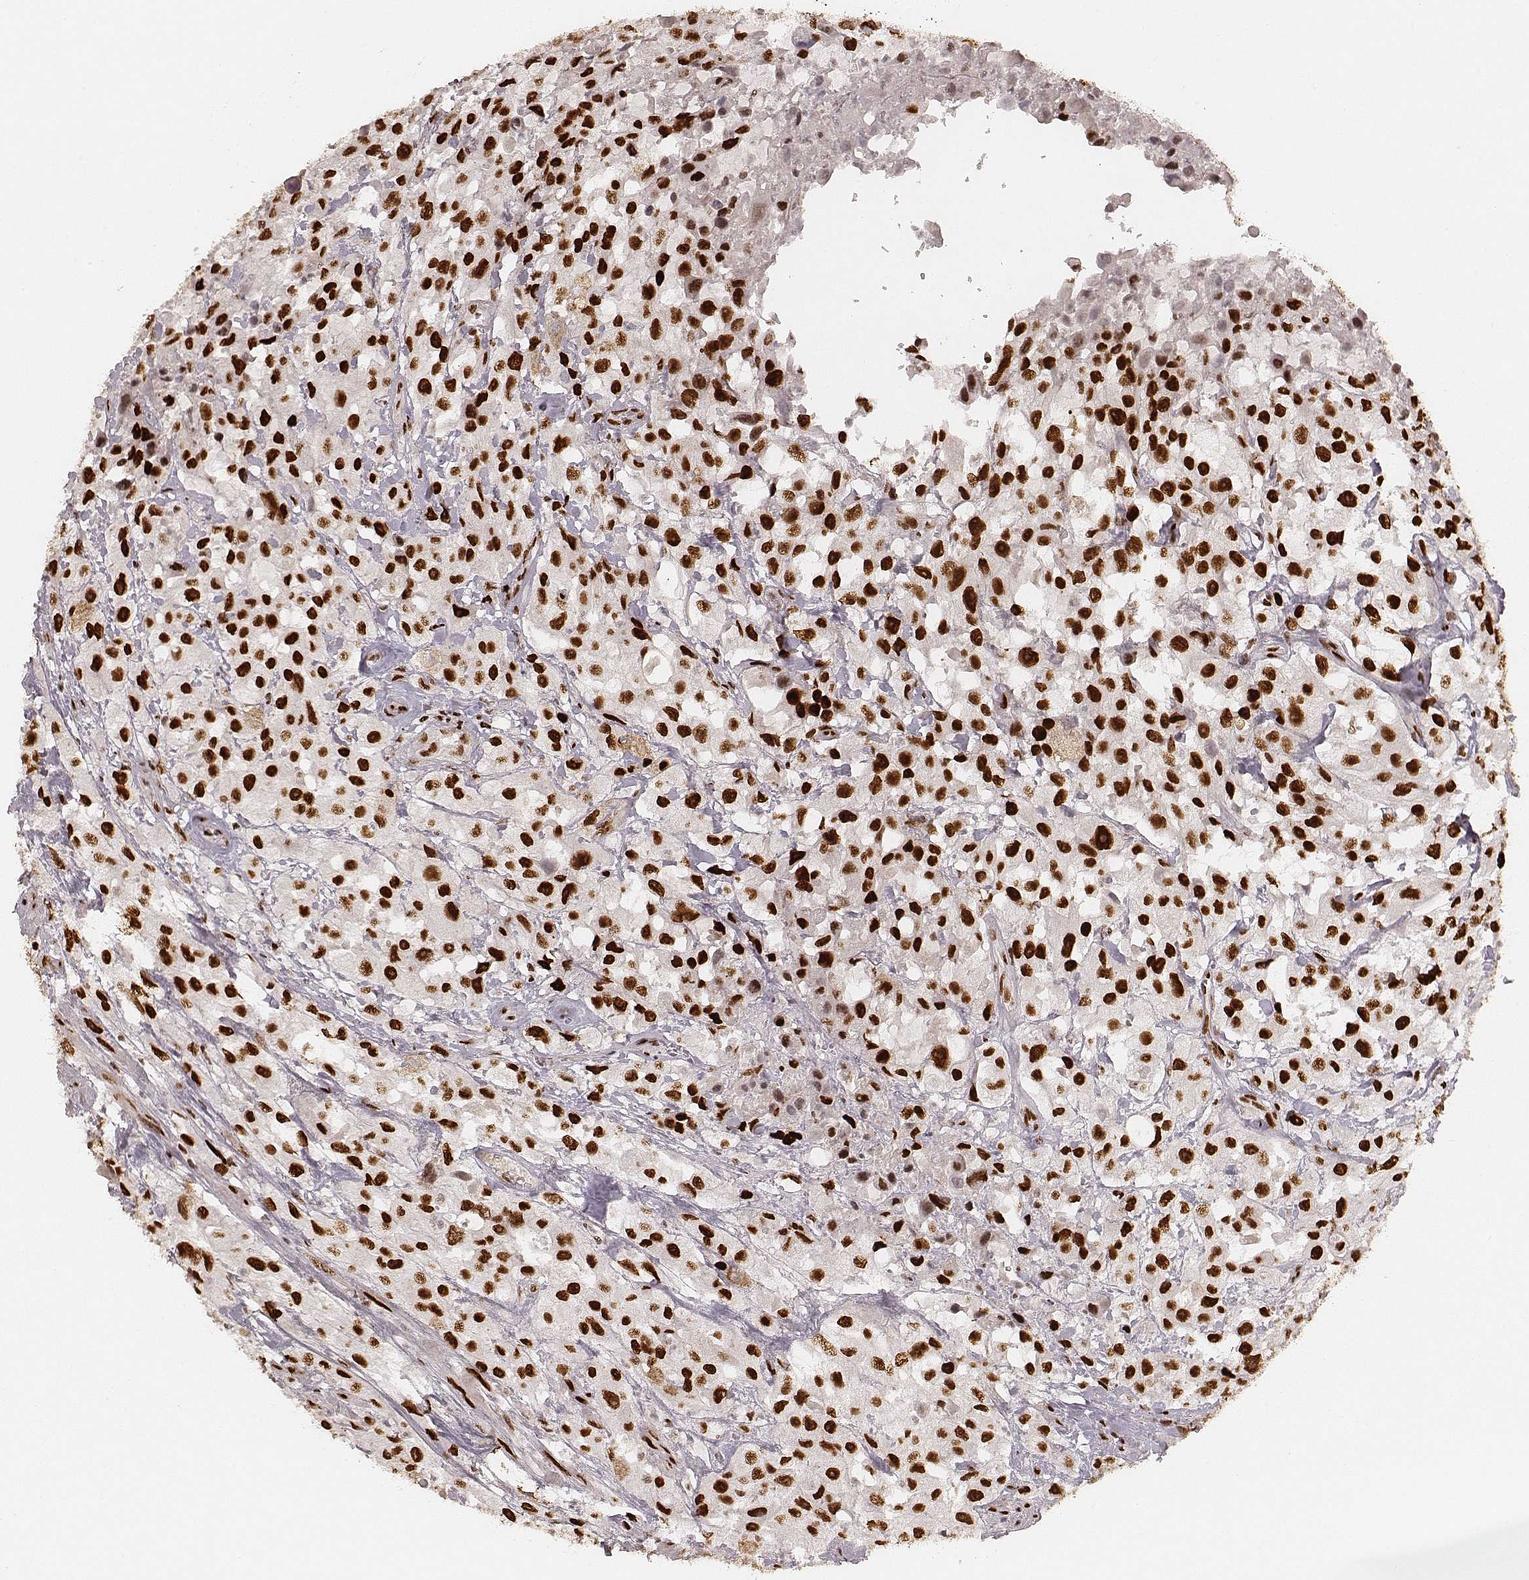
{"staining": {"intensity": "strong", "quantity": ">75%", "location": "nuclear"}, "tissue": "urothelial cancer", "cell_type": "Tumor cells", "image_type": "cancer", "snomed": [{"axis": "morphology", "description": "Urothelial carcinoma, High grade"}, {"axis": "topography", "description": "Urinary bladder"}], "caption": "Approximately >75% of tumor cells in human urothelial cancer reveal strong nuclear protein expression as visualized by brown immunohistochemical staining.", "gene": "HNRNPC", "patient": {"sex": "male", "age": 79}}